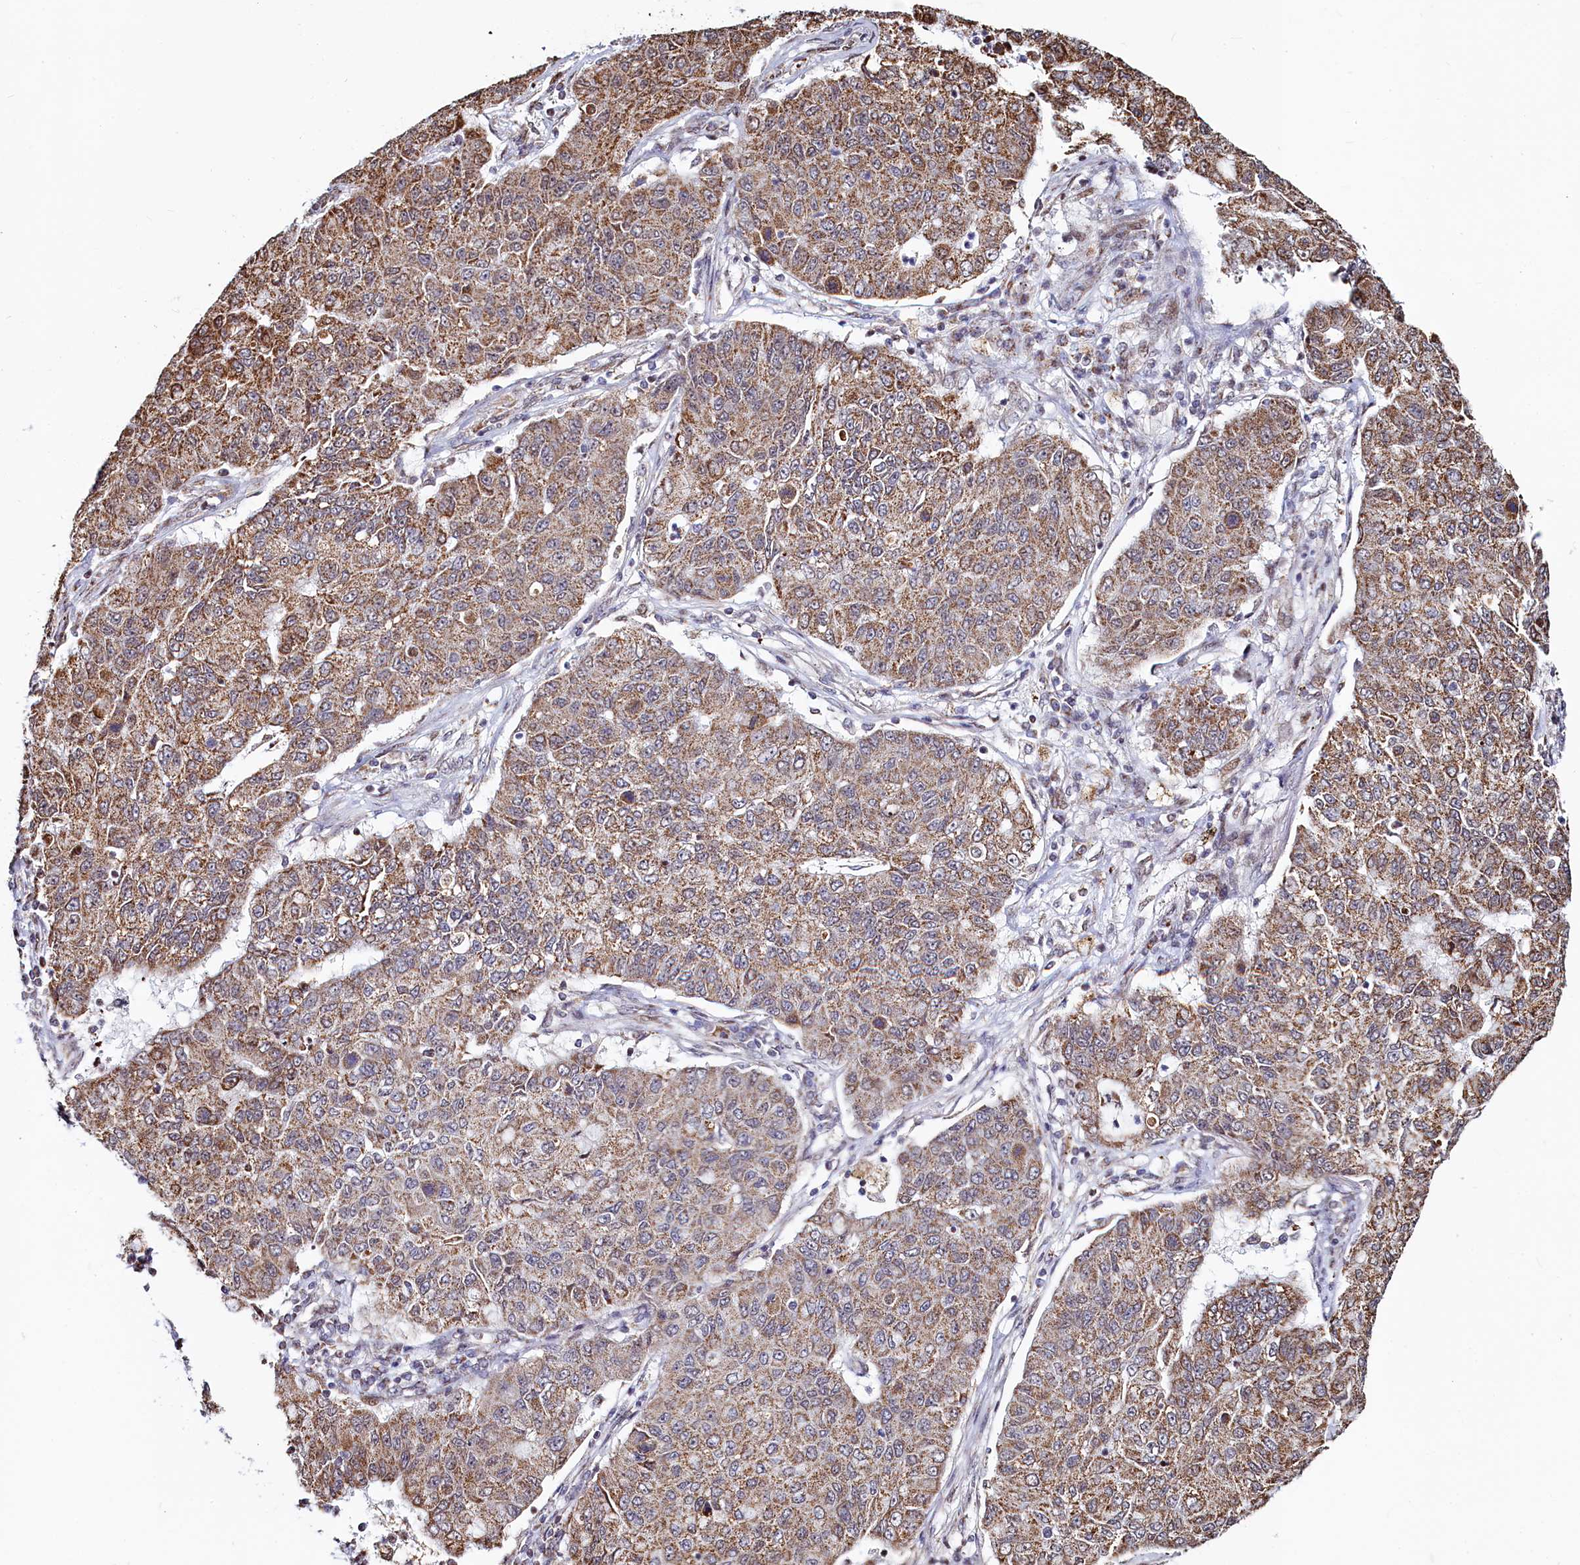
{"staining": {"intensity": "moderate", "quantity": ">75%", "location": "cytoplasmic/membranous"}, "tissue": "lung cancer", "cell_type": "Tumor cells", "image_type": "cancer", "snomed": [{"axis": "morphology", "description": "Squamous cell carcinoma, NOS"}, {"axis": "topography", "description": "Lung"}], "caption": "Squamous cell carcinoma (lung) stained for a protein demonstrates moderate cytoplasmic/membranous positivity in tumor cells. (DAB = brown stain, brightfield microscopy at high magnification).", "gene": "HDGFL3", "patient": {"sex": "male", "age": 74}}